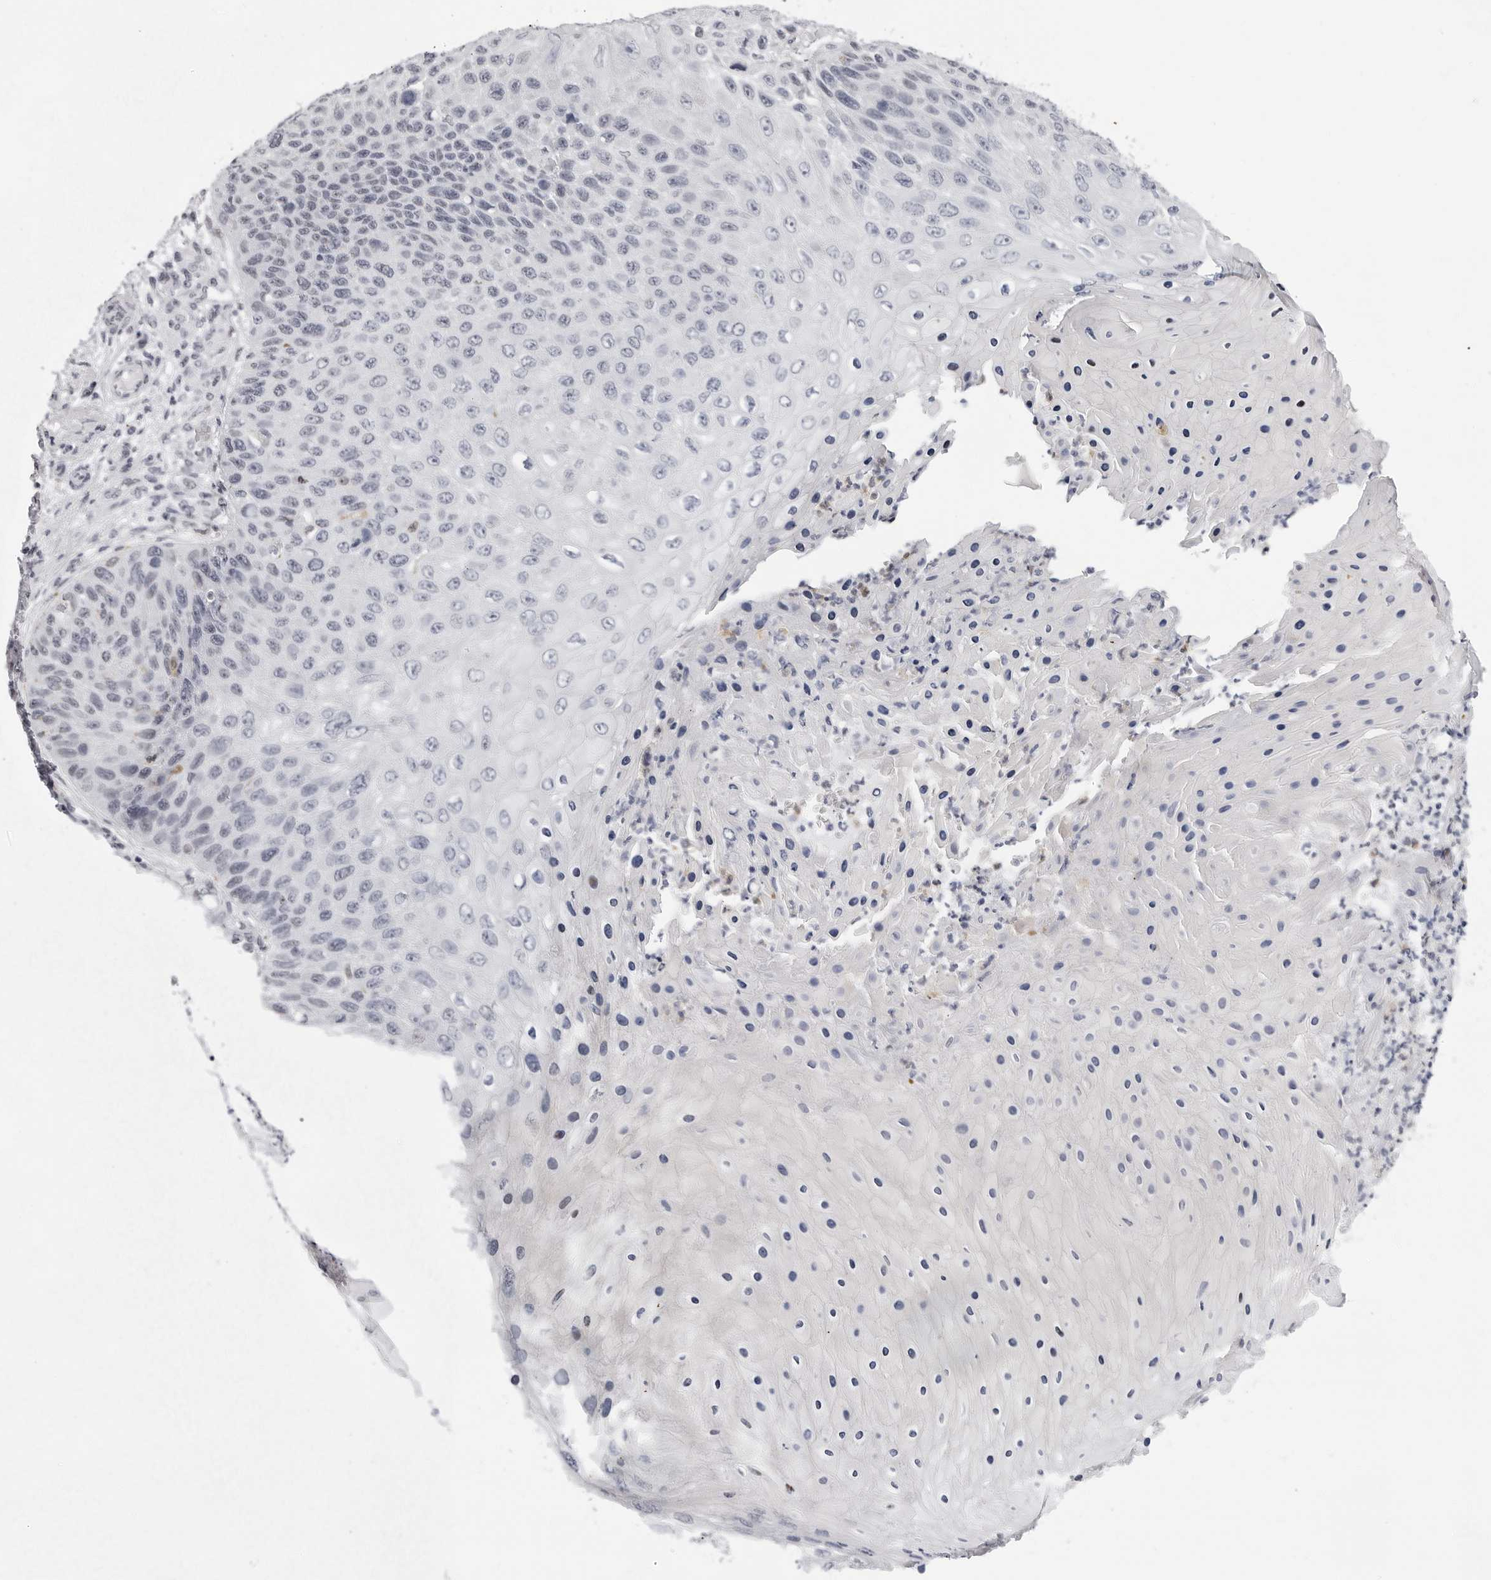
{"staining": {"intensity": "negative", "quantity": "none", "location": "none"}, "tissue": "skin cancer", "cell_type": "Tumor cells", "image_type": "cancer", "snomed": [{"axis": "morphology", "description": "Squamous cell carcinoma, NOS"}, {"axis": "topography", "description": "Skin"}], "caption": "Image shows no significant protein expression in tumor cells of squamous cell carcinoma (skin).", "gene": "VEZF1", "patient": {"sex": "female", "age": 88}}